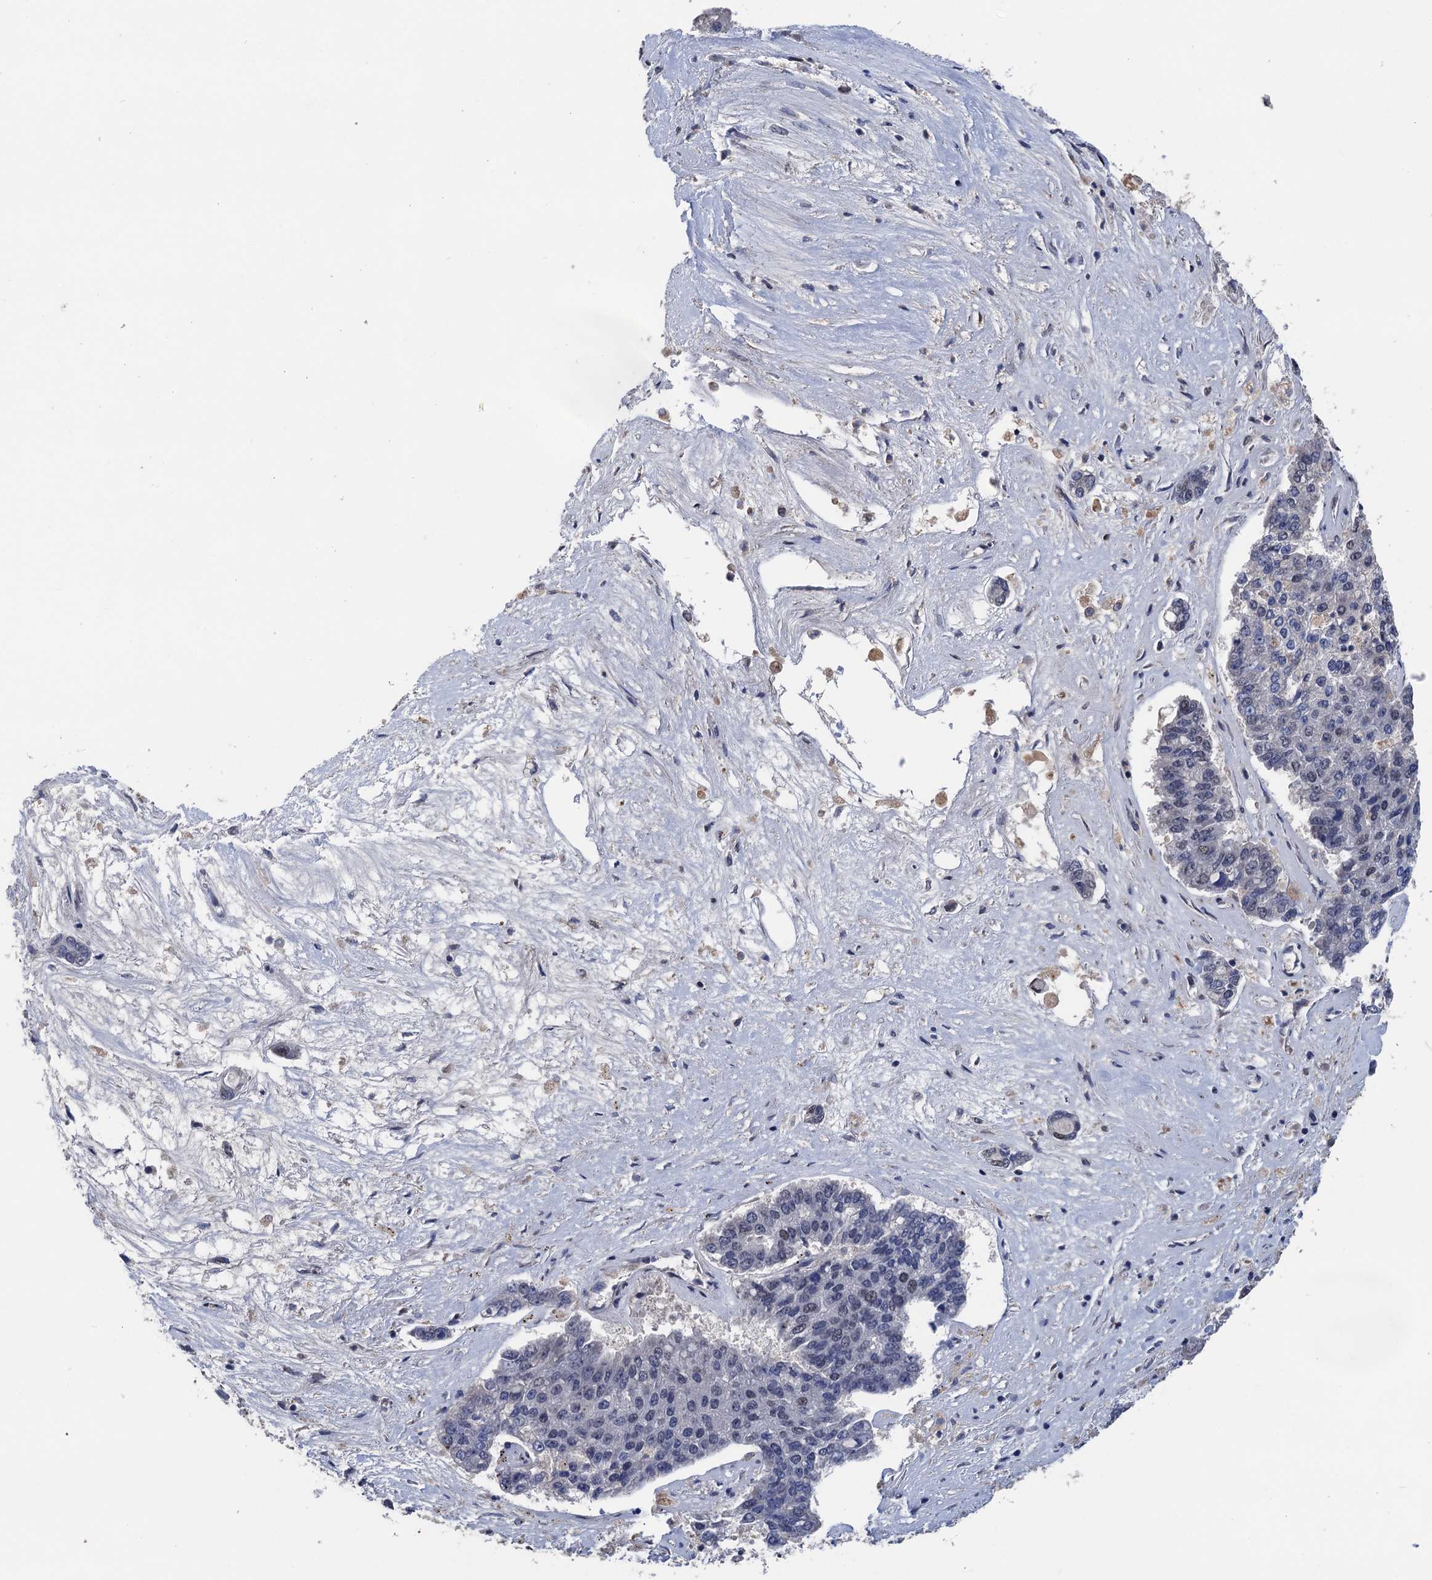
{"staining": {"intensity": "negative", "quantity": "none", "location": "none"}, "tissue": "pancreatic cancer", "cell_type": "Tumor cells", "image_type": "cancer", "snomed": [{"axis": "morphology", "description": "Adenocarcinoma, NOS"}, {"axis": "topography", "description": "Pancreas"}], "caption": "Human pancreatic cancer stained for a protein using IHC reveals no staining in tumor cells.", "gene": "ART5", "patient": {"sex": "male", "age": 50}}